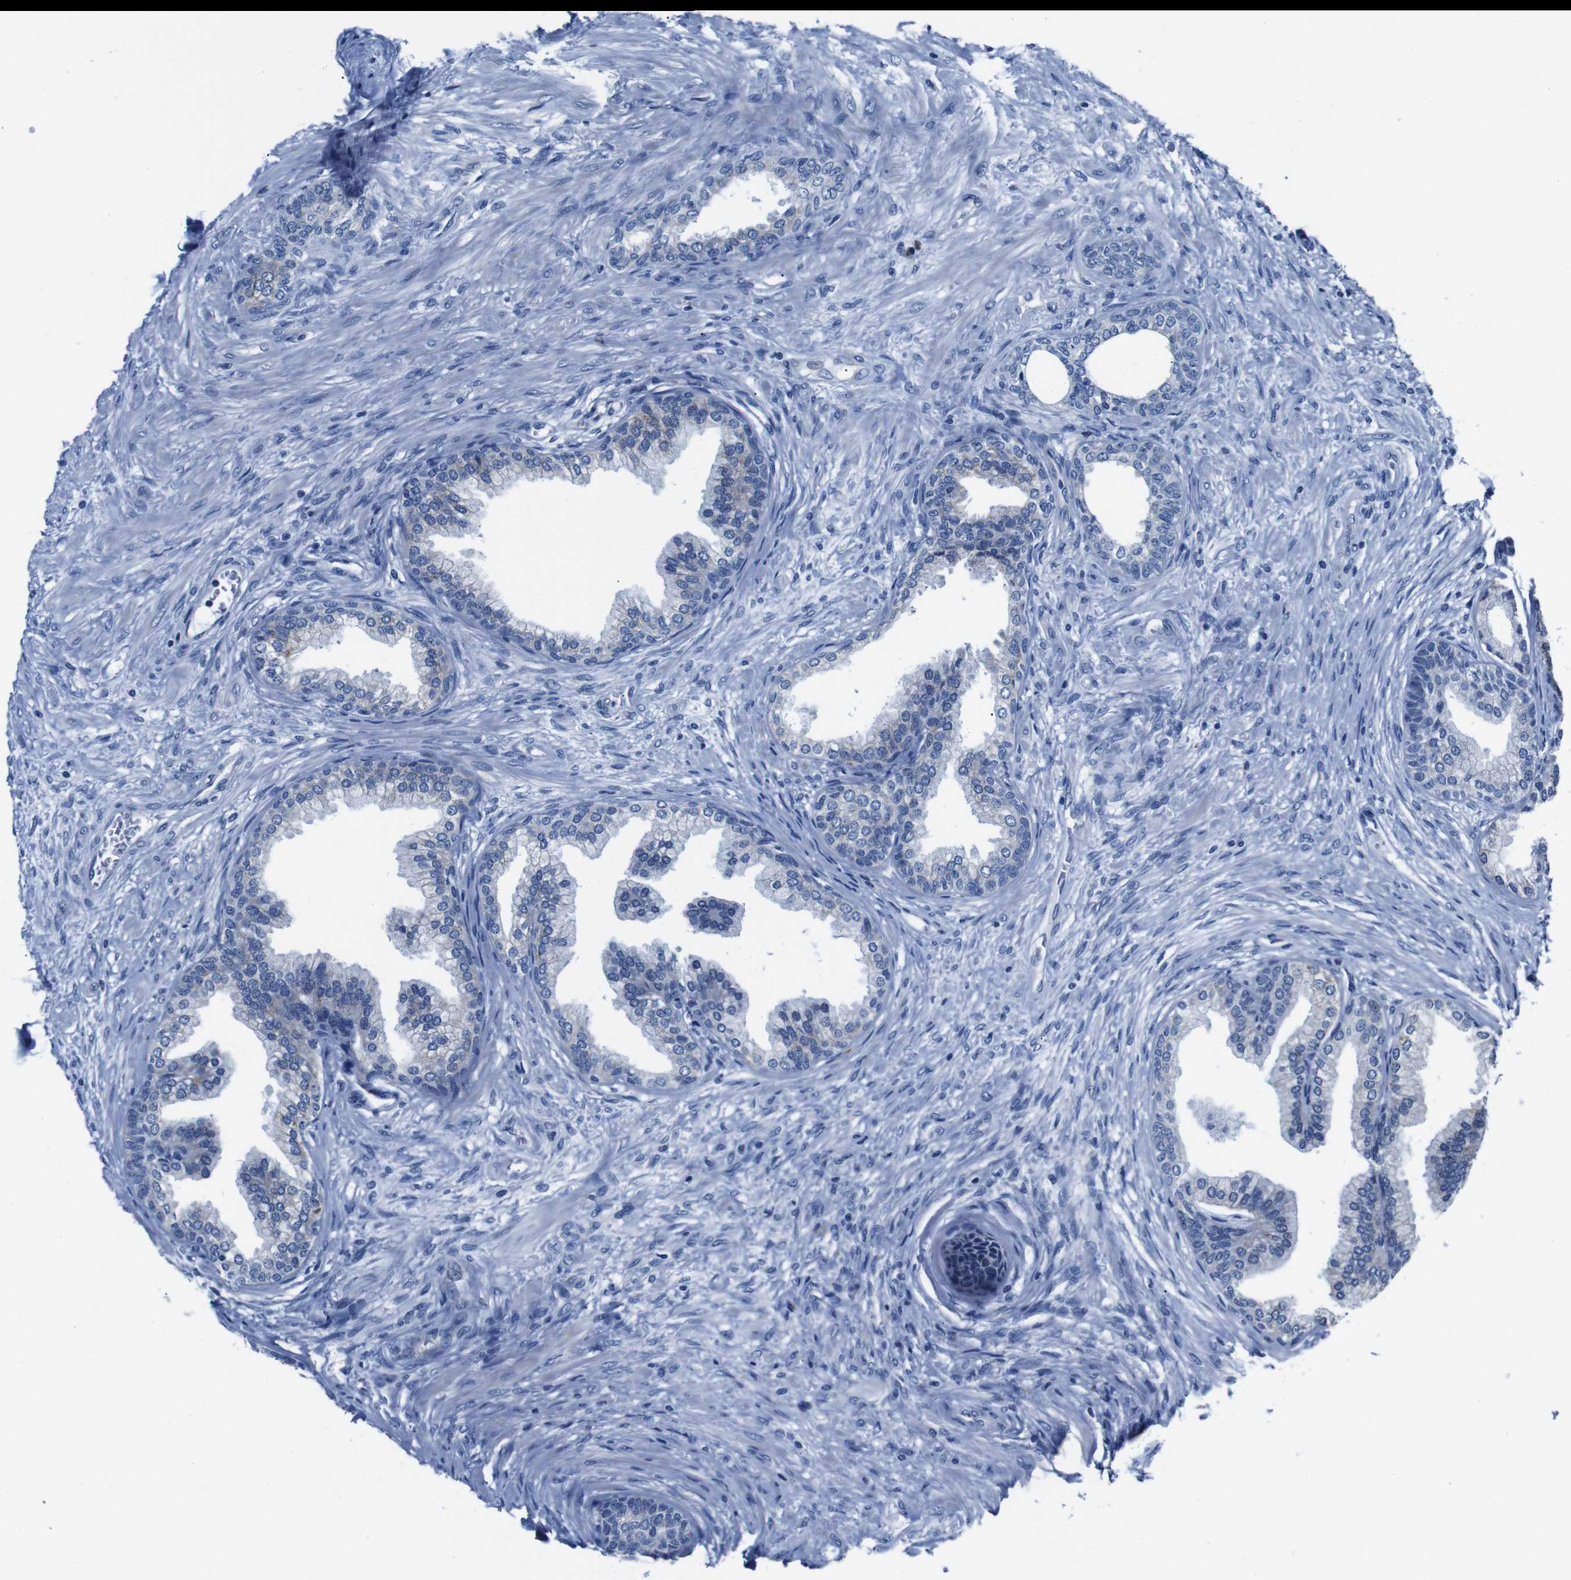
{"staining": {"intensity": "moderate", "quantity": "<25%", "location": "cytoplasmic/membranous"}, "tissue": "prostate", "cell_type": "Glandular cells", "image_type": "normal", "snomed": [{"axis": "morphology", "description": "Normal tissue, NOS"}, {"axis": "topography", "description": "Prostate"}], "caption": "Immunohistochemistry image of unremarkable human prostate stained for a protein (brown), which reveals low levels of moderate cytoplasmic/membranous staining in approximately <25% of glandular cells.", "gene": "SNX19", "patient": {"sex": "male", "age": 76}}